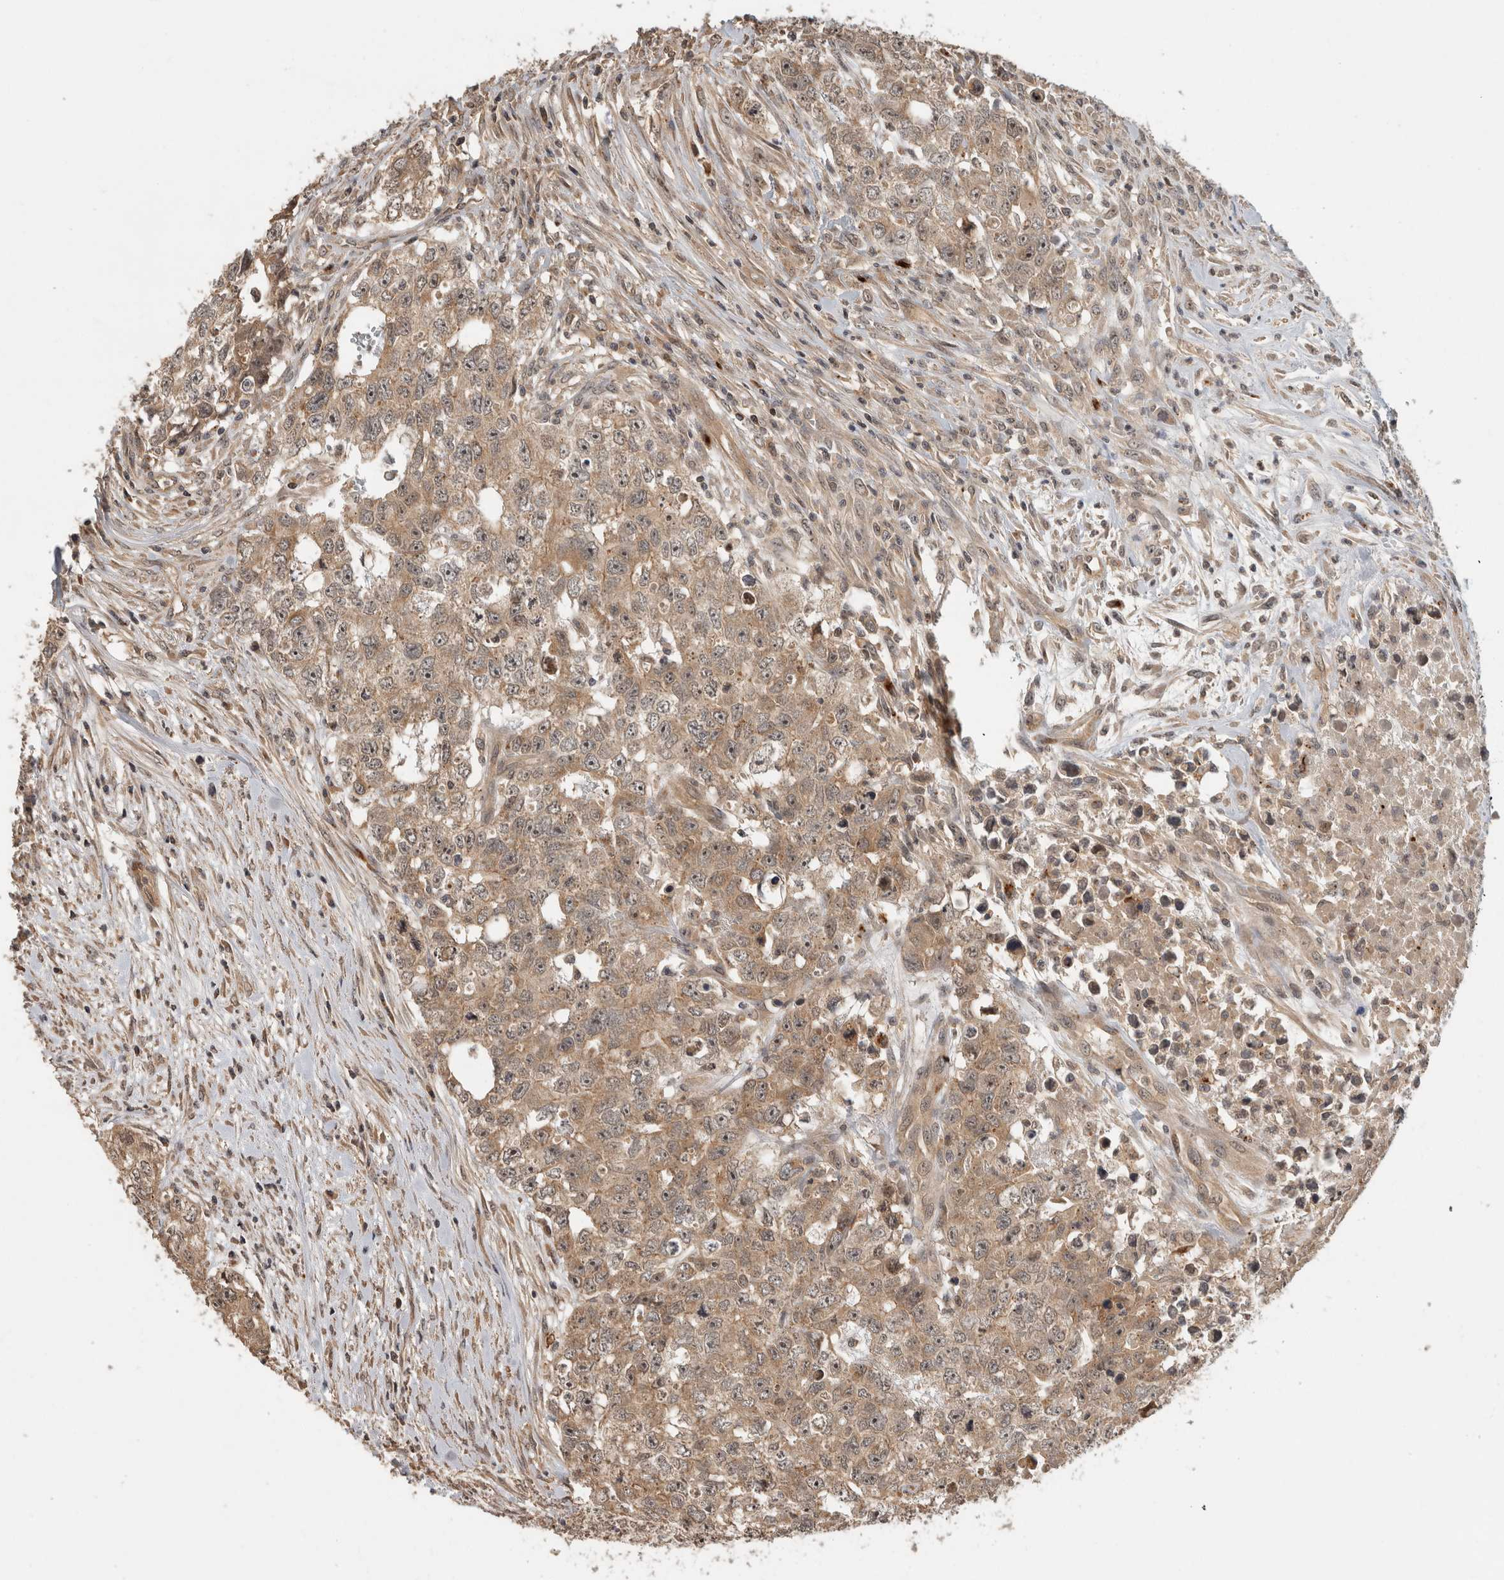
{"staining": {"intensity": "weak", "quantity": ">75%", "location": "cytoplasmic/membranous,nuclear"}, "tissue": "testis cancer", "cell_type": "Tumor cells", "image_type": "cancer", "snomed": [{"axis": "morphology", "description": "Carcinoma, Embryonal, NOS"}, {"axis": "topography", "description": "Testis"}], "caption": "Weak cytoplasmic/membranous and nuclear protein staining is present in approximately >75% of tumor cells in testis cancer (embryonal carcinoma).", "gene": "PITPNC1", "patient": {"sex": "male", "age": 28}}